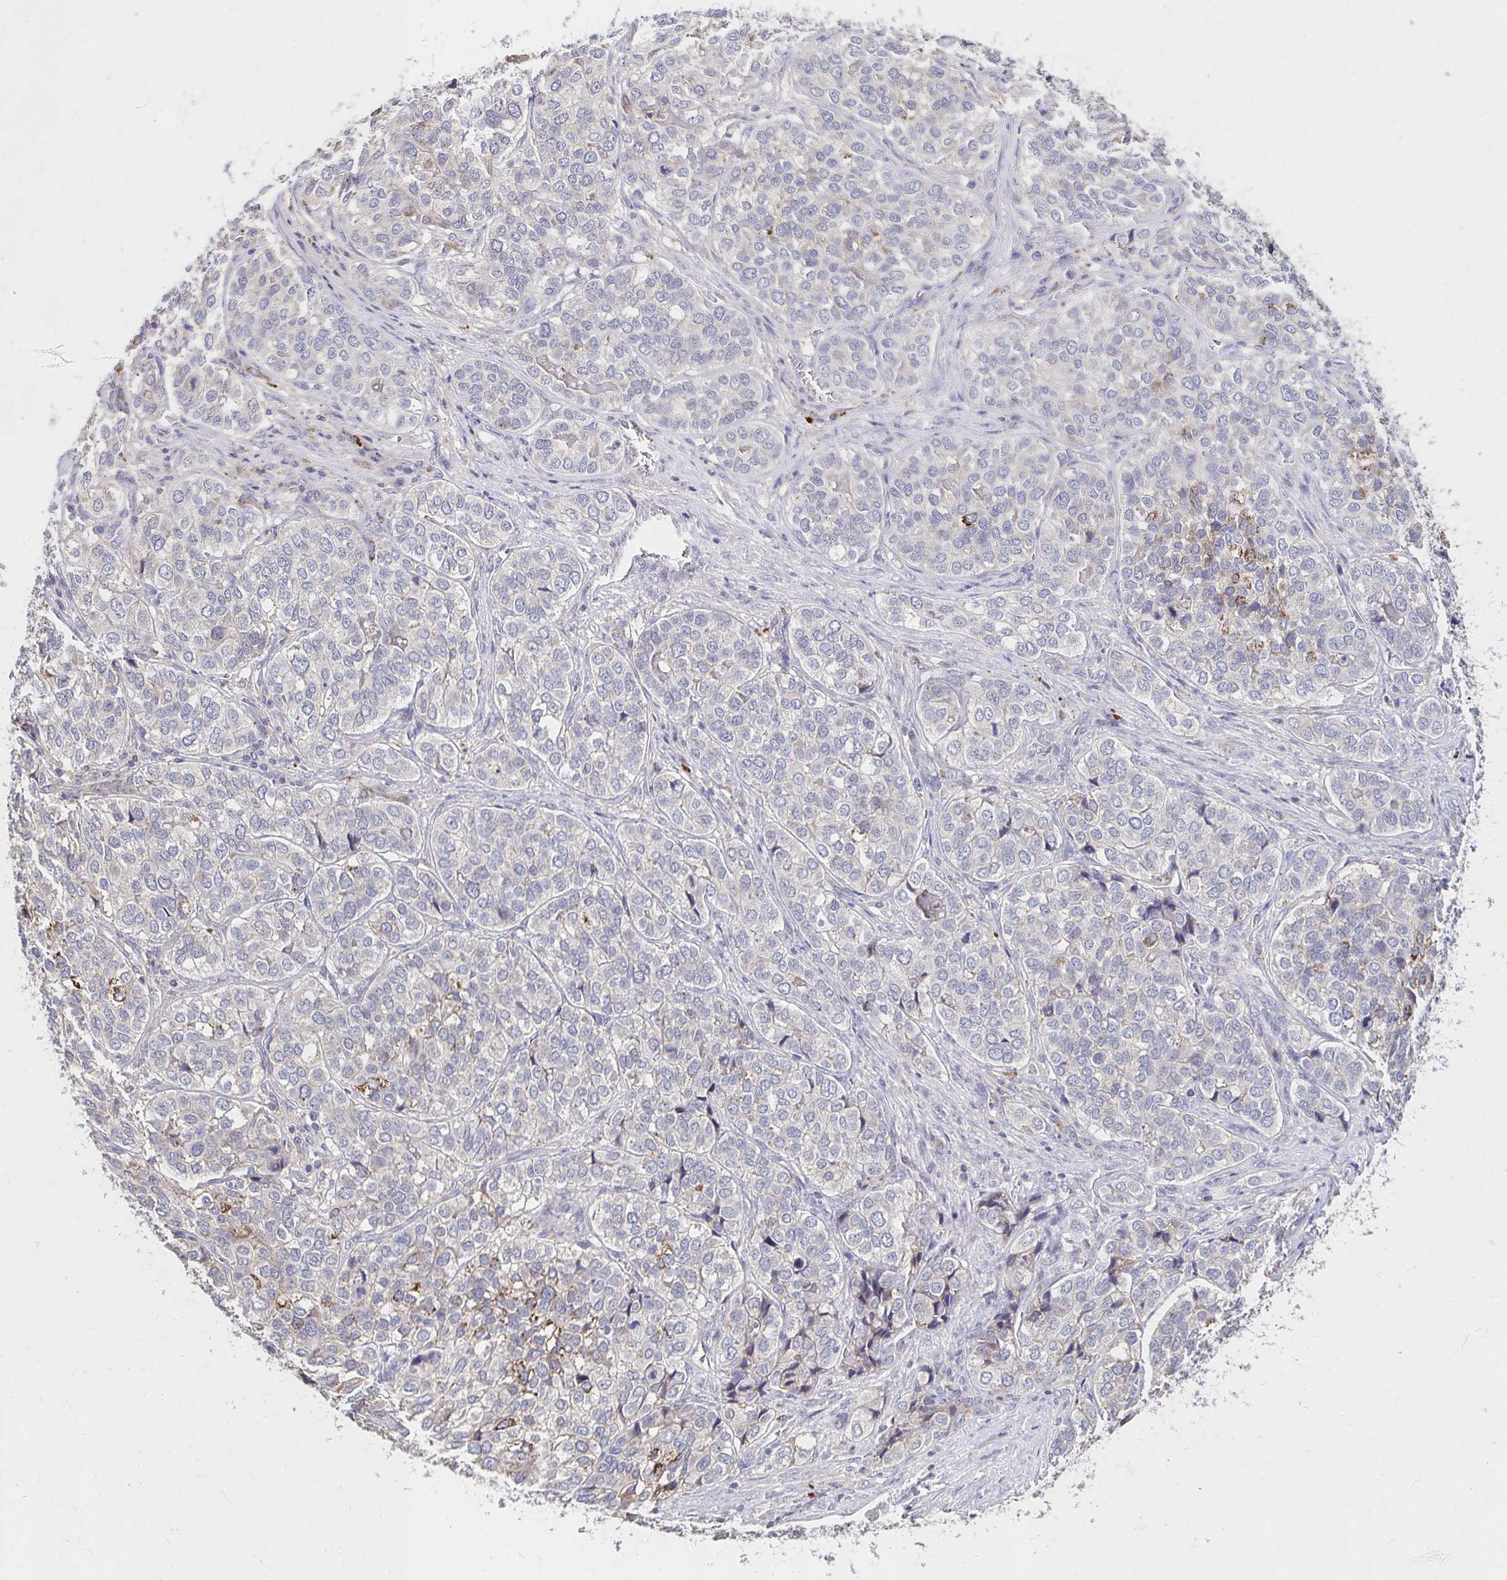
{"staining": {"intensity": "moderate", "quantity": "<25%", "location": "cytoplasmic/membranous"}, "tissue": "liver cancer", "cell_type": "Tumor cells", "image_type": "cancer", "snomed": [{"axis": "morphology", "description": "Cholangiocarcinoma"}, {"axis": "topography", "description": "Liver"}], "caption": "Protein expression analysis of human liver cancer (cholangiocarcinoma) reveals moderate cytoplasmic/membranous staining in about <25% of tumor cells. The protein of interest is stained brown, and the nuclei are stained in blue (DAB IHC with brightfield microscopy, high magnification).", "gene": "HMGCS2", "patient": {"sex": "male", "age": 56}}